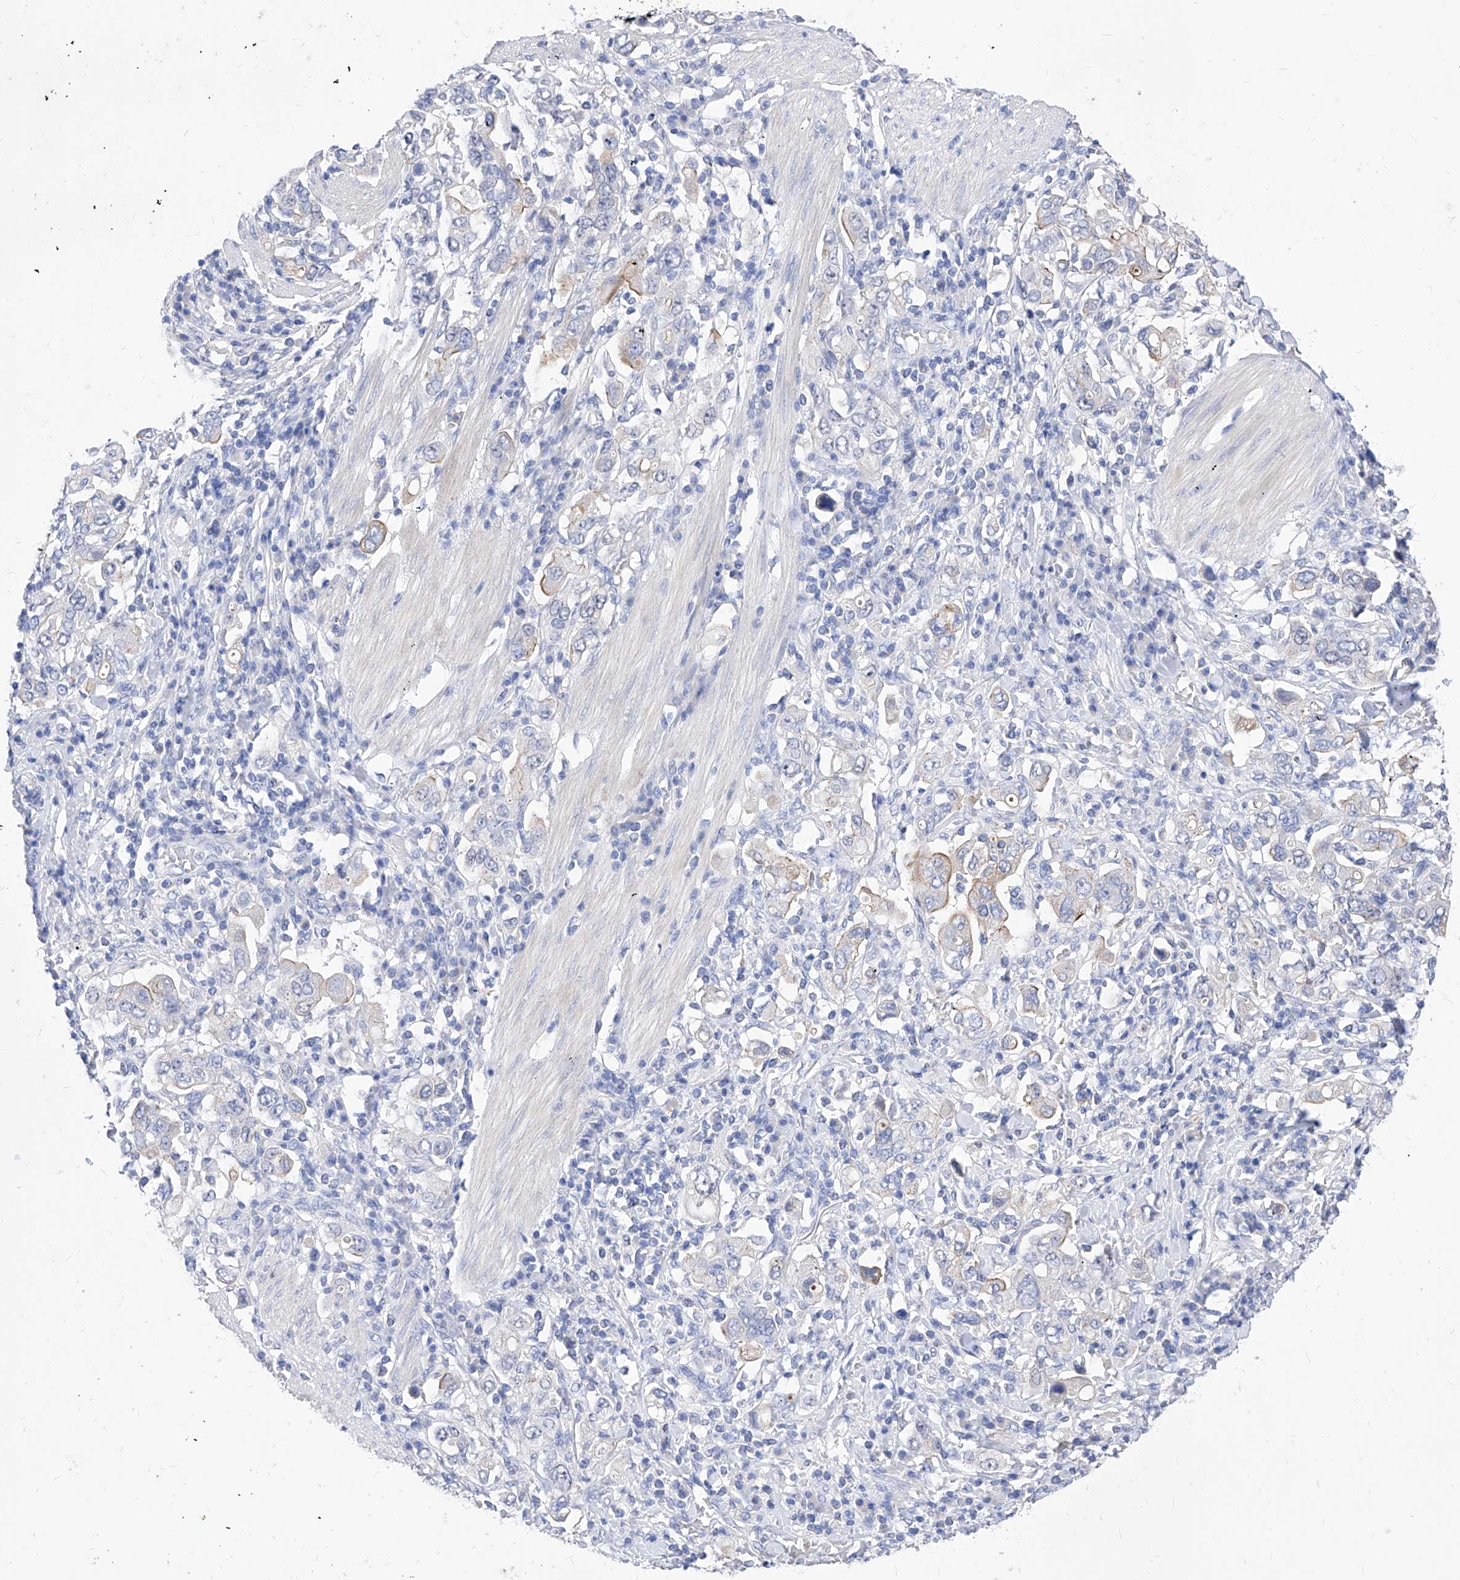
{"staining": {"intensity": "negative", "quantity": "none", "location": "none"}, "tissue": "stomach cancer", "cell_type": "Tumor cells", "image_type": "cancer", "snomed": [{"axis": "morphology", "description": "Adenocarcinoma, NOS"}, {"axis": "topography", "description": "Stomach, upper"}], "caption": "Stomach cancer stained for a protein using immunohistochemistry reveals no positivity tumor cells.", "gene": "VAX1", "patient": {"sex": "male", "age": 62}}